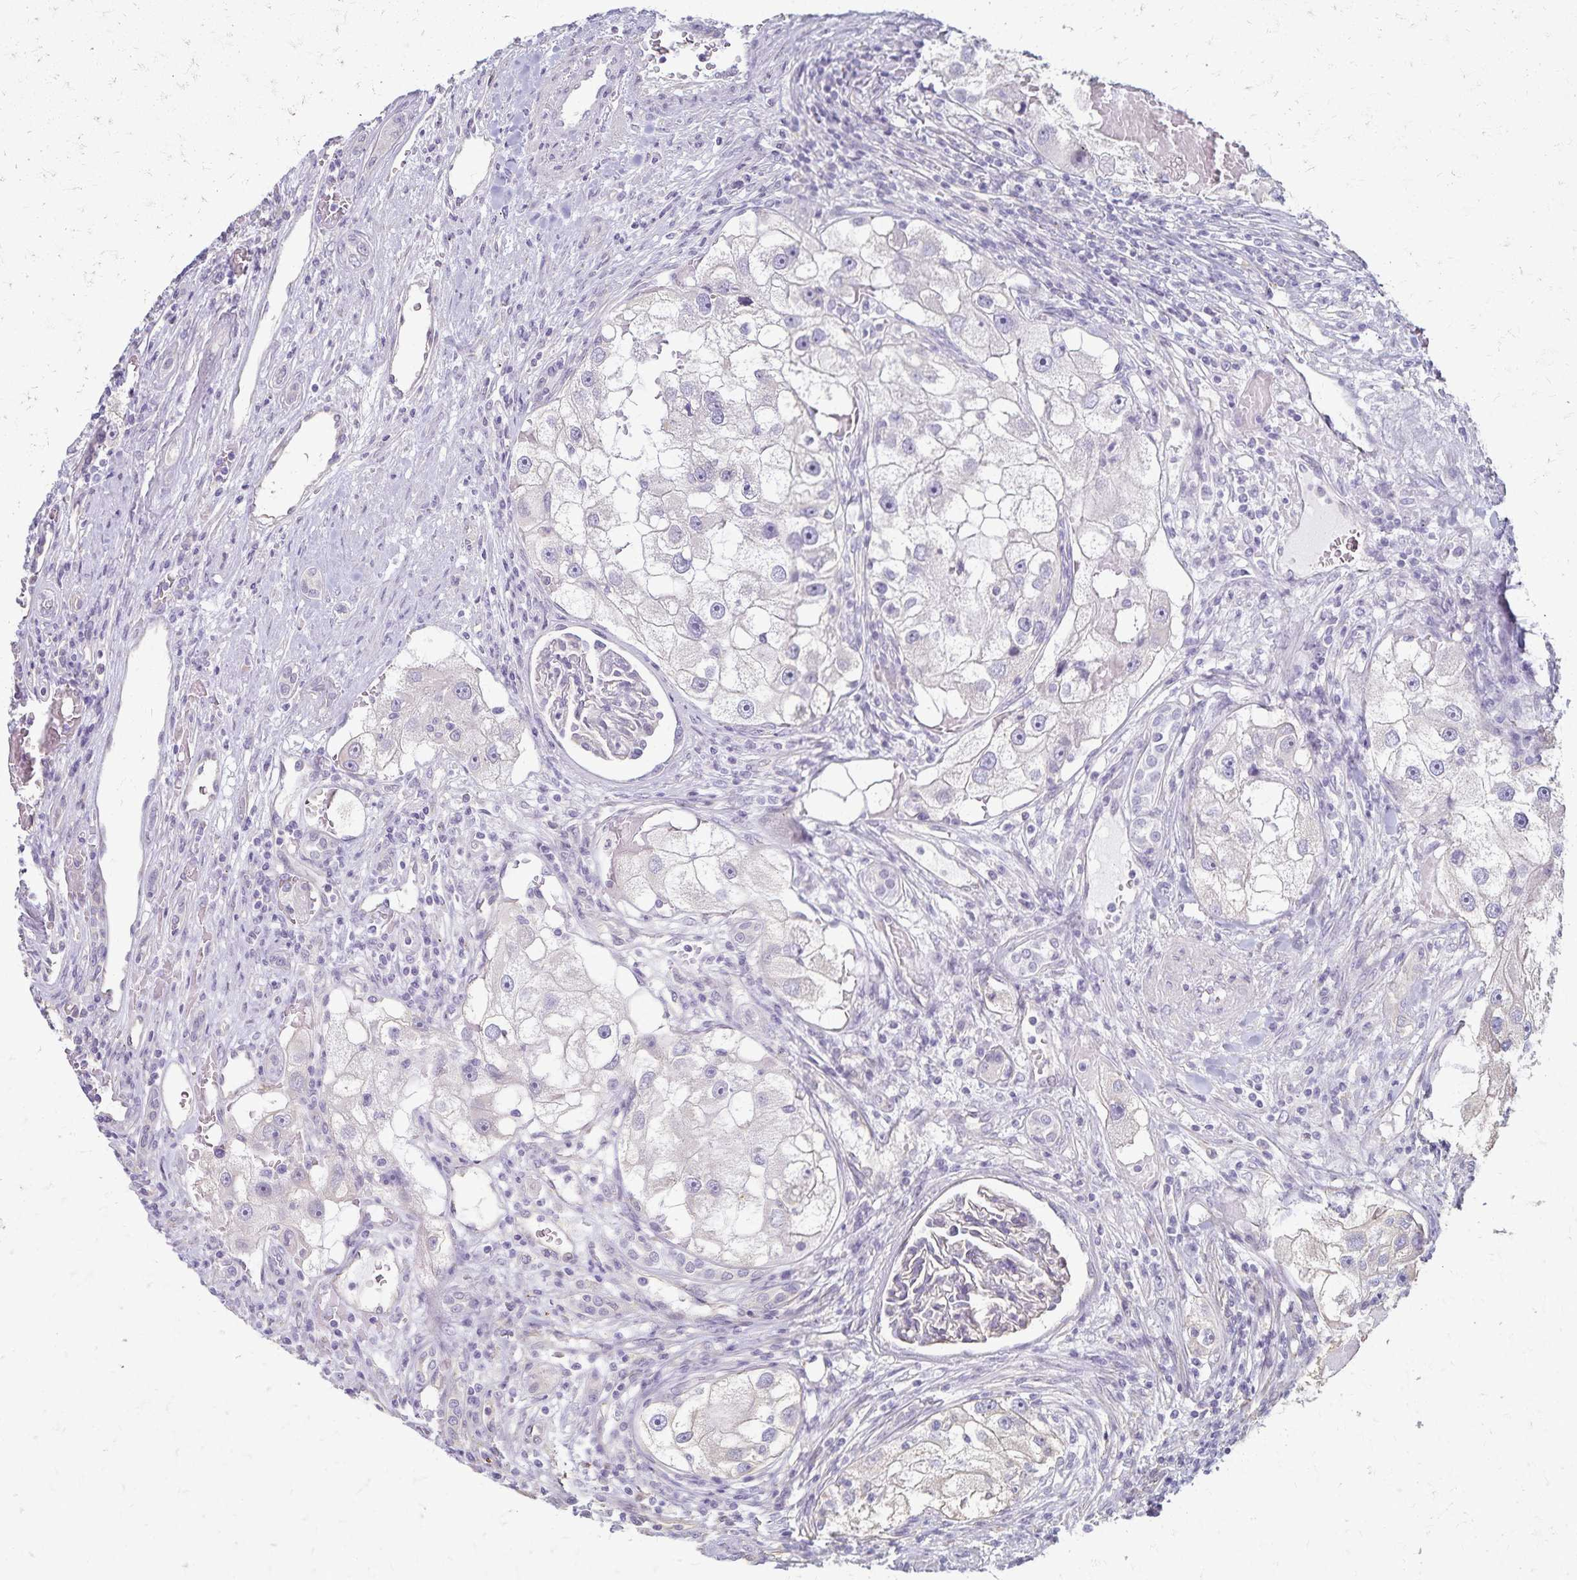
{"staining": {"intensity": "negative", "quantity": "none", "location": "none"}, "tissue": "renal cancer", "cell_type": "Tumor cells", "image_type": "cancer", "snomed": [{"axis": "morphology", "description": "Adenocarcinoma, NOS"}, {"axis": "topography", "description": "Kidney"}], "caption": "Immunohistochemistry of human adenocarcinoma (renal) reveals no staining in tumor cells.", "gene": "KISS1", "patient": {"sex": "male", "age": 63}}